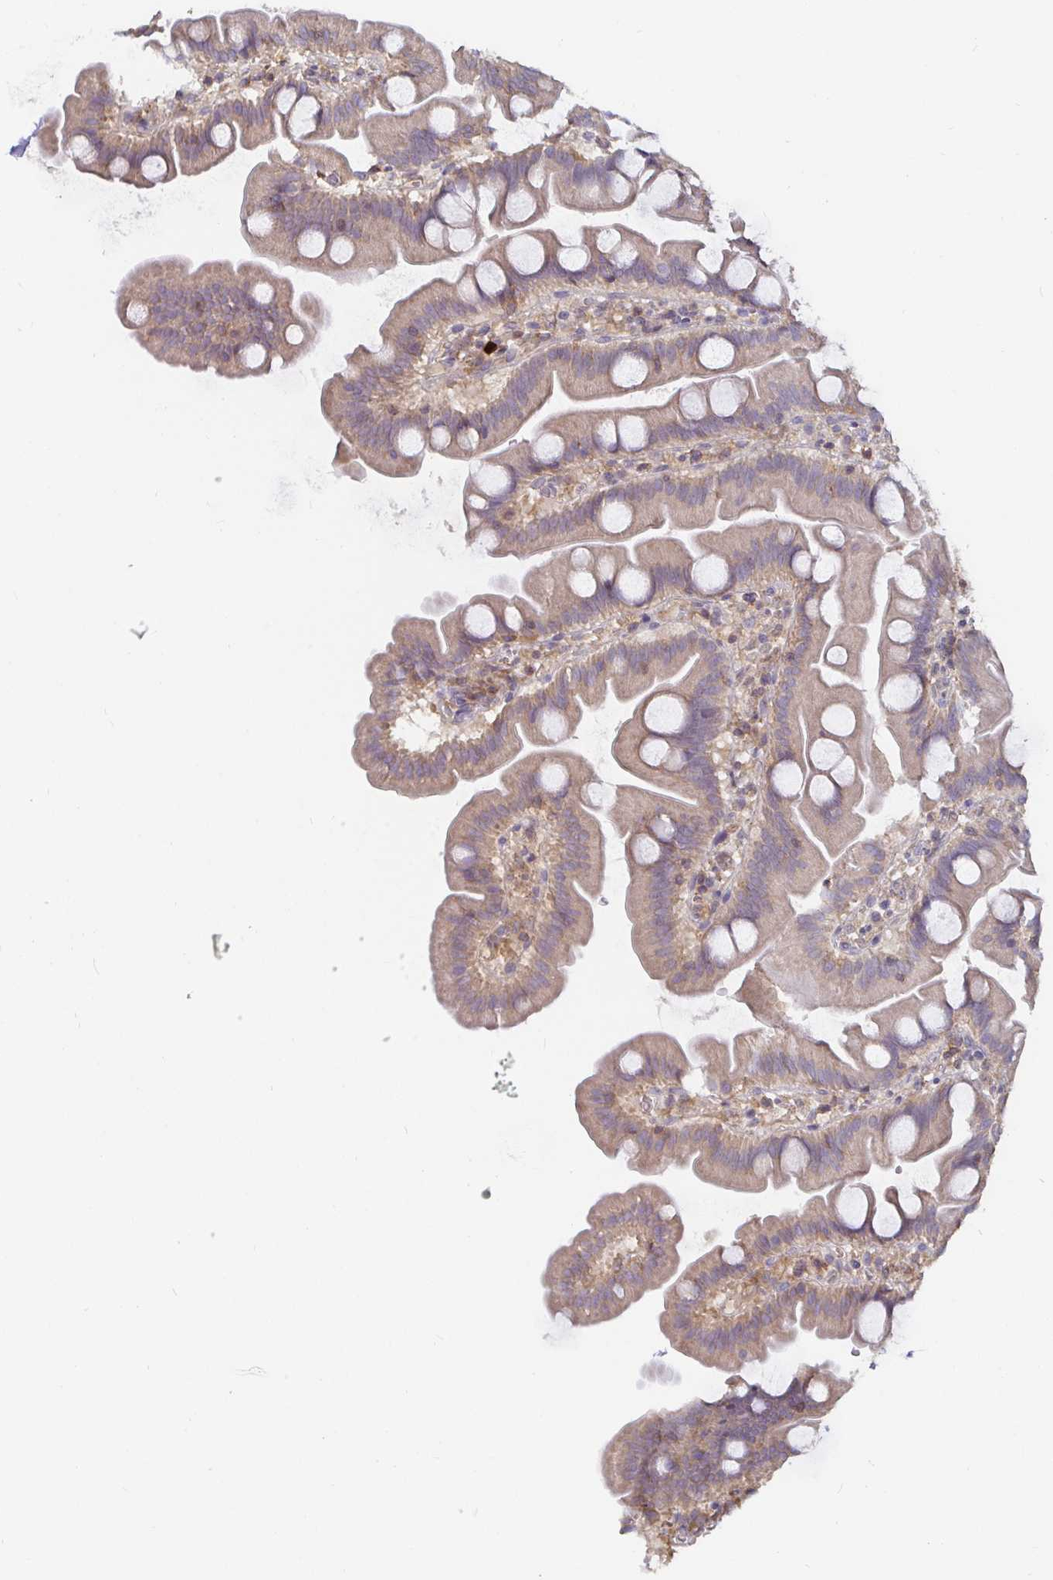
{"staining": {"intensity": "weak", "quantity": "25%-75%", "location": "cytoplasmic/membranous"}, "tissue": "small intestine", "cell_type": "Glandular cells", "image_type": "normal", "snomed": [{"axis": "morphology", "description": "Normal tissue, NOS"}, {"axis": "topography", "description": "Small intestine"}], "caption": "Immunohistochemical staining of normal small intestine reveals weak cytoplasmic/membranous protein staining in about 25%-75% of glandular cells. (Brightfield microscopy of DAB IHC at high magnification).", "gene": "CDH18", "patient": {"sex": "female", "age": 68}}